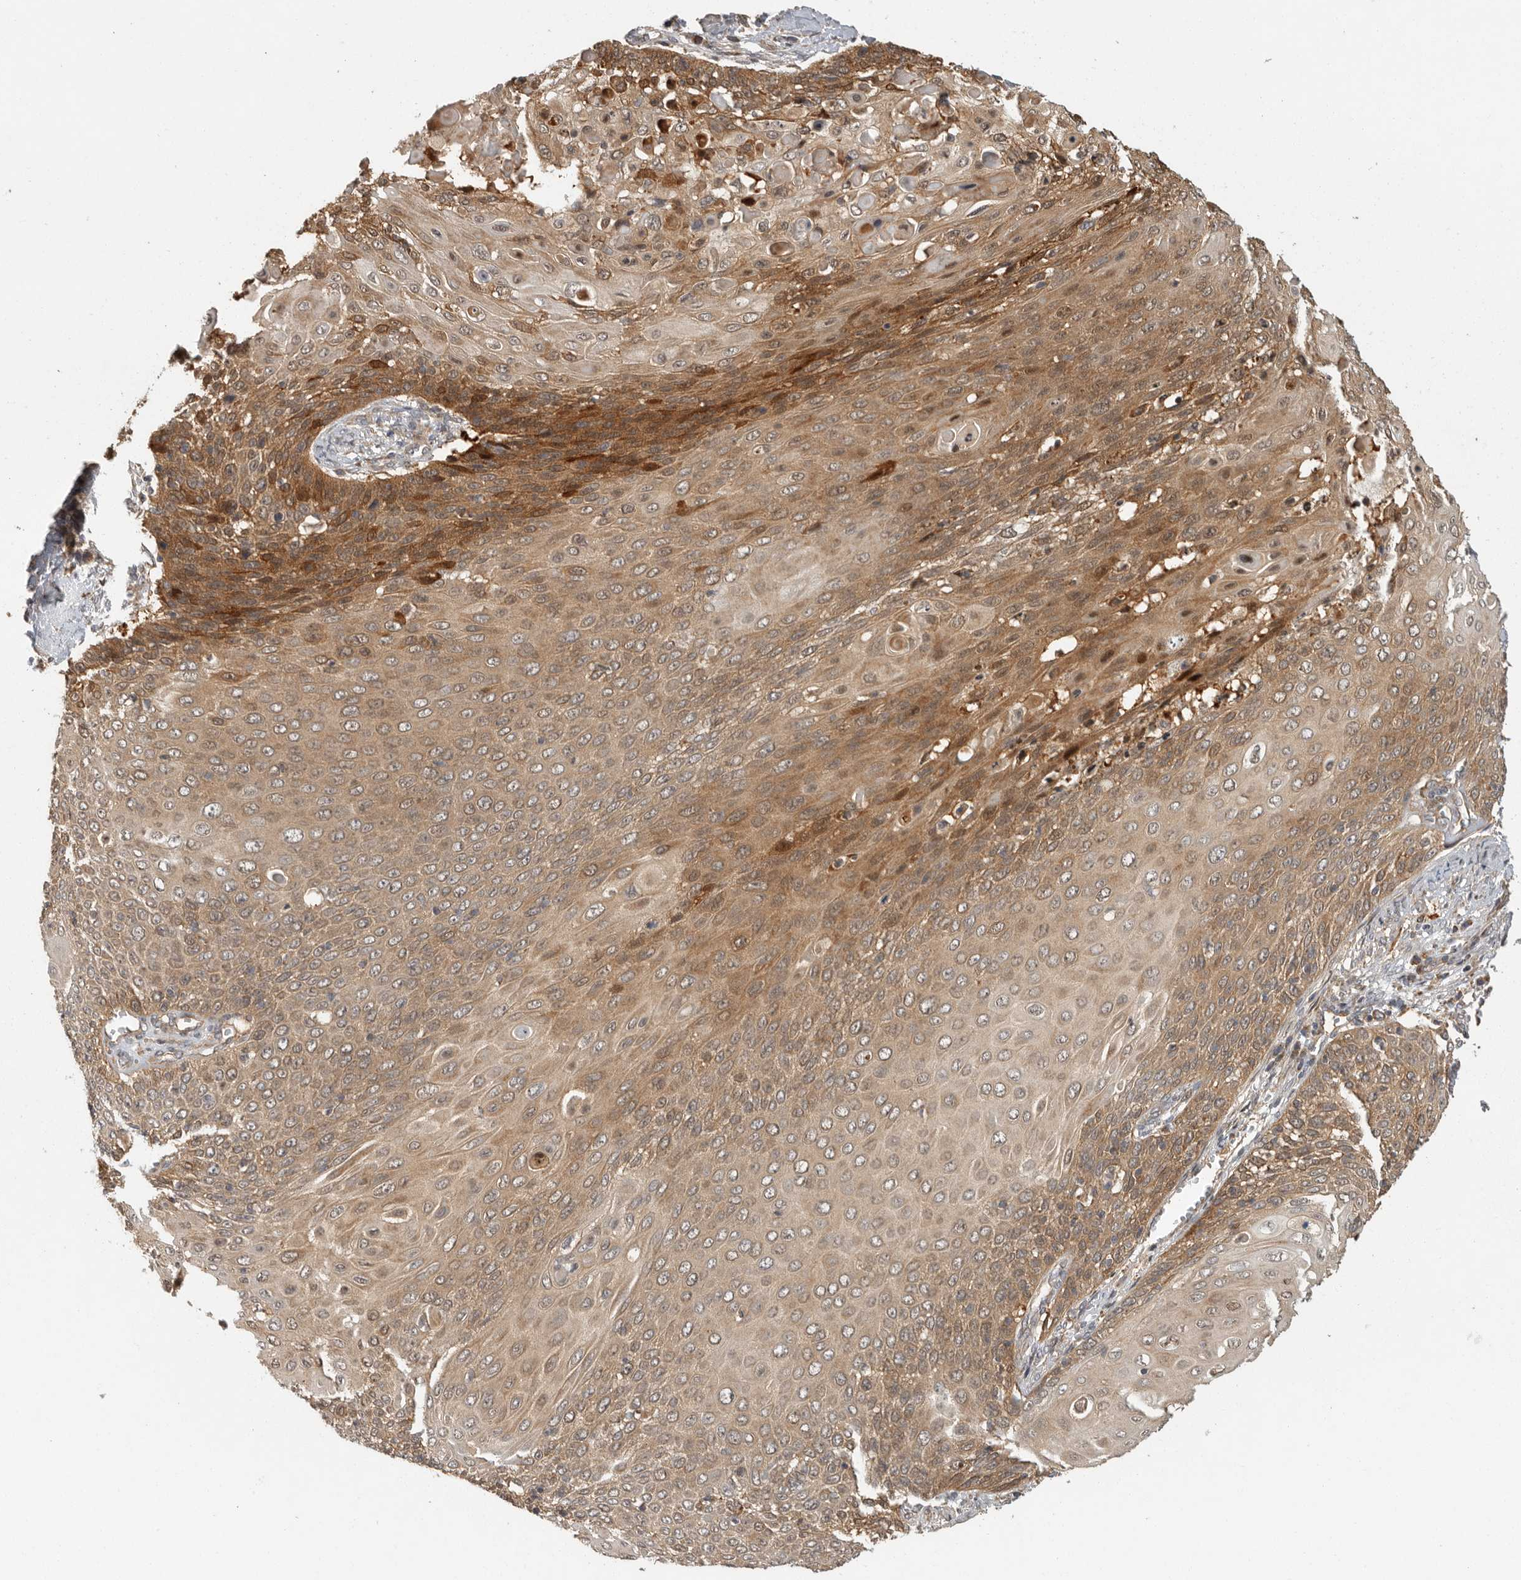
{"staining": {"intensity": "moderate", "quantity": ">75%", "location": "cytoplasmic/membranous,nuclear"}, "tissue": "cervical cancer", "cell_type": "Tumor cells", "image_type": "cancer", "snomed": [{"axis": "morphology", "description": "Squamous cell carcinoma, NOS"}, {"axis": "topography", "description": "Cervix"}], "caption": "Moderate cytoplasmic/membranous and nuclear protein staining is identified in about >75% of tumor cells in cervical cancer (squamous cell carcinoma).", "gene": "SWT1", "patient": {"sex": "female", "age": 39}}